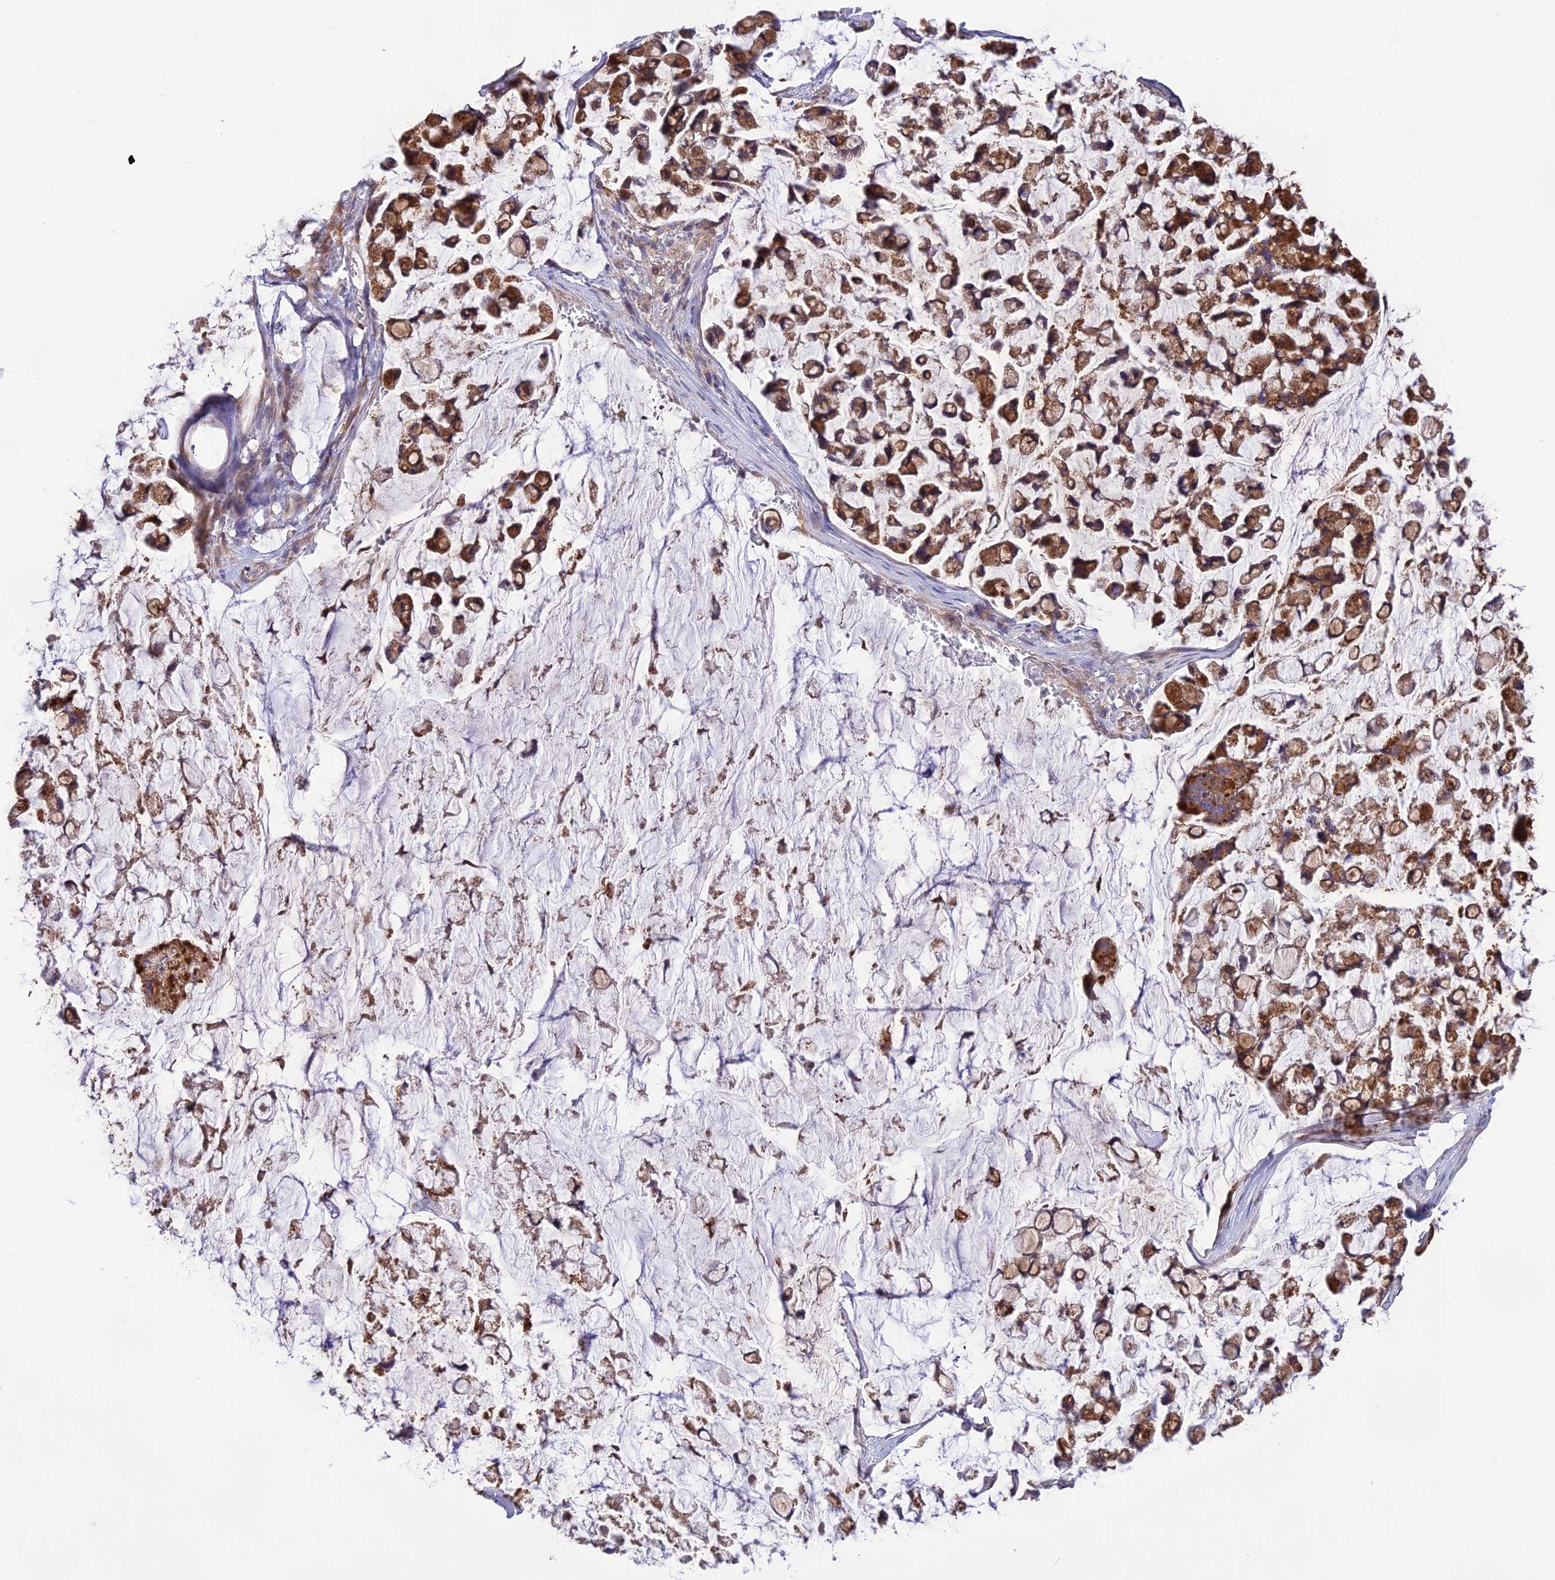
{"staining": {"intensity": "moderate", "quantity": "25%-75%", "location": "cytoplasmic/membranous"}, "tissue": "stomach cancer", "cell_type": "Tumor cells", "image_type": "cancer", "snomed": [{"axis": "morphology", "description": "Adenocarcinoma, NOS"}, {"axis": "topography", "description": "Stomach, lower"}], "caption": "About 25%-75% of tumor cells in stomach cancer (adenocarcinoma) show moderate cytoplasmic/membranous protein staining as visualized by brown immunohistochemical staining.", "gene": "DOC2B", "patient": {"sex": "male", "age": 67}}